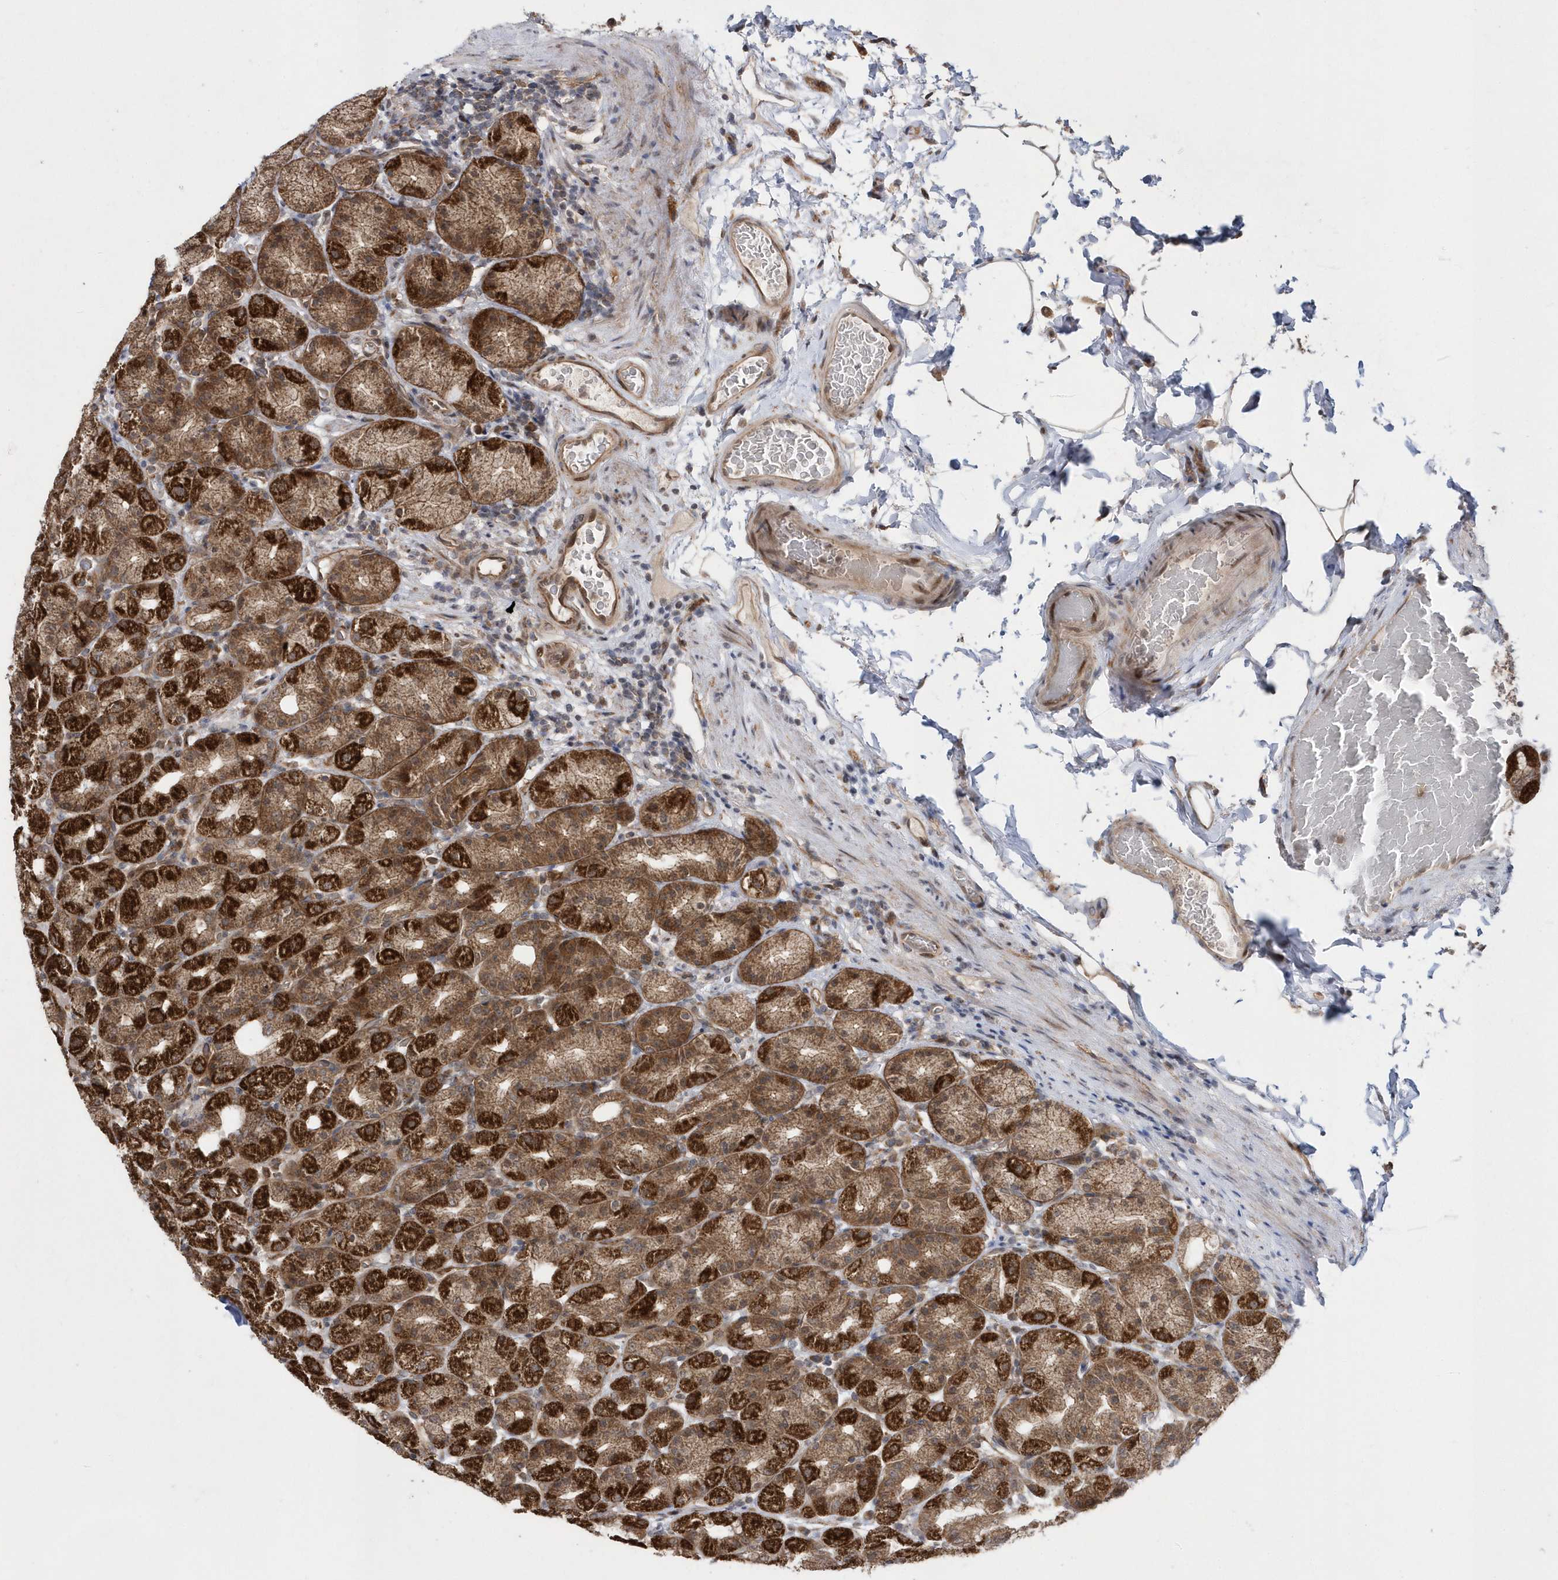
{"staining": {"intensity": "strong", "quantity": ">75%", "location": "cytoplasmic/membranous"}, "tissue": "stomach", "cell_type": "Glandular cells", "image_type": "normal", "snomed": [{"axis": "morphology", "description": "Normal tissue, NOS"}, {"axis": "topography", "description": "Stomach, upper"}], "caption": "A high amount of strong cytoplasmic/membranous expression is identified in approximately >75% of glandular cells in benign stomach.", "gene": "DALRD3", "patient": {"sex": "male", "age": 68}}